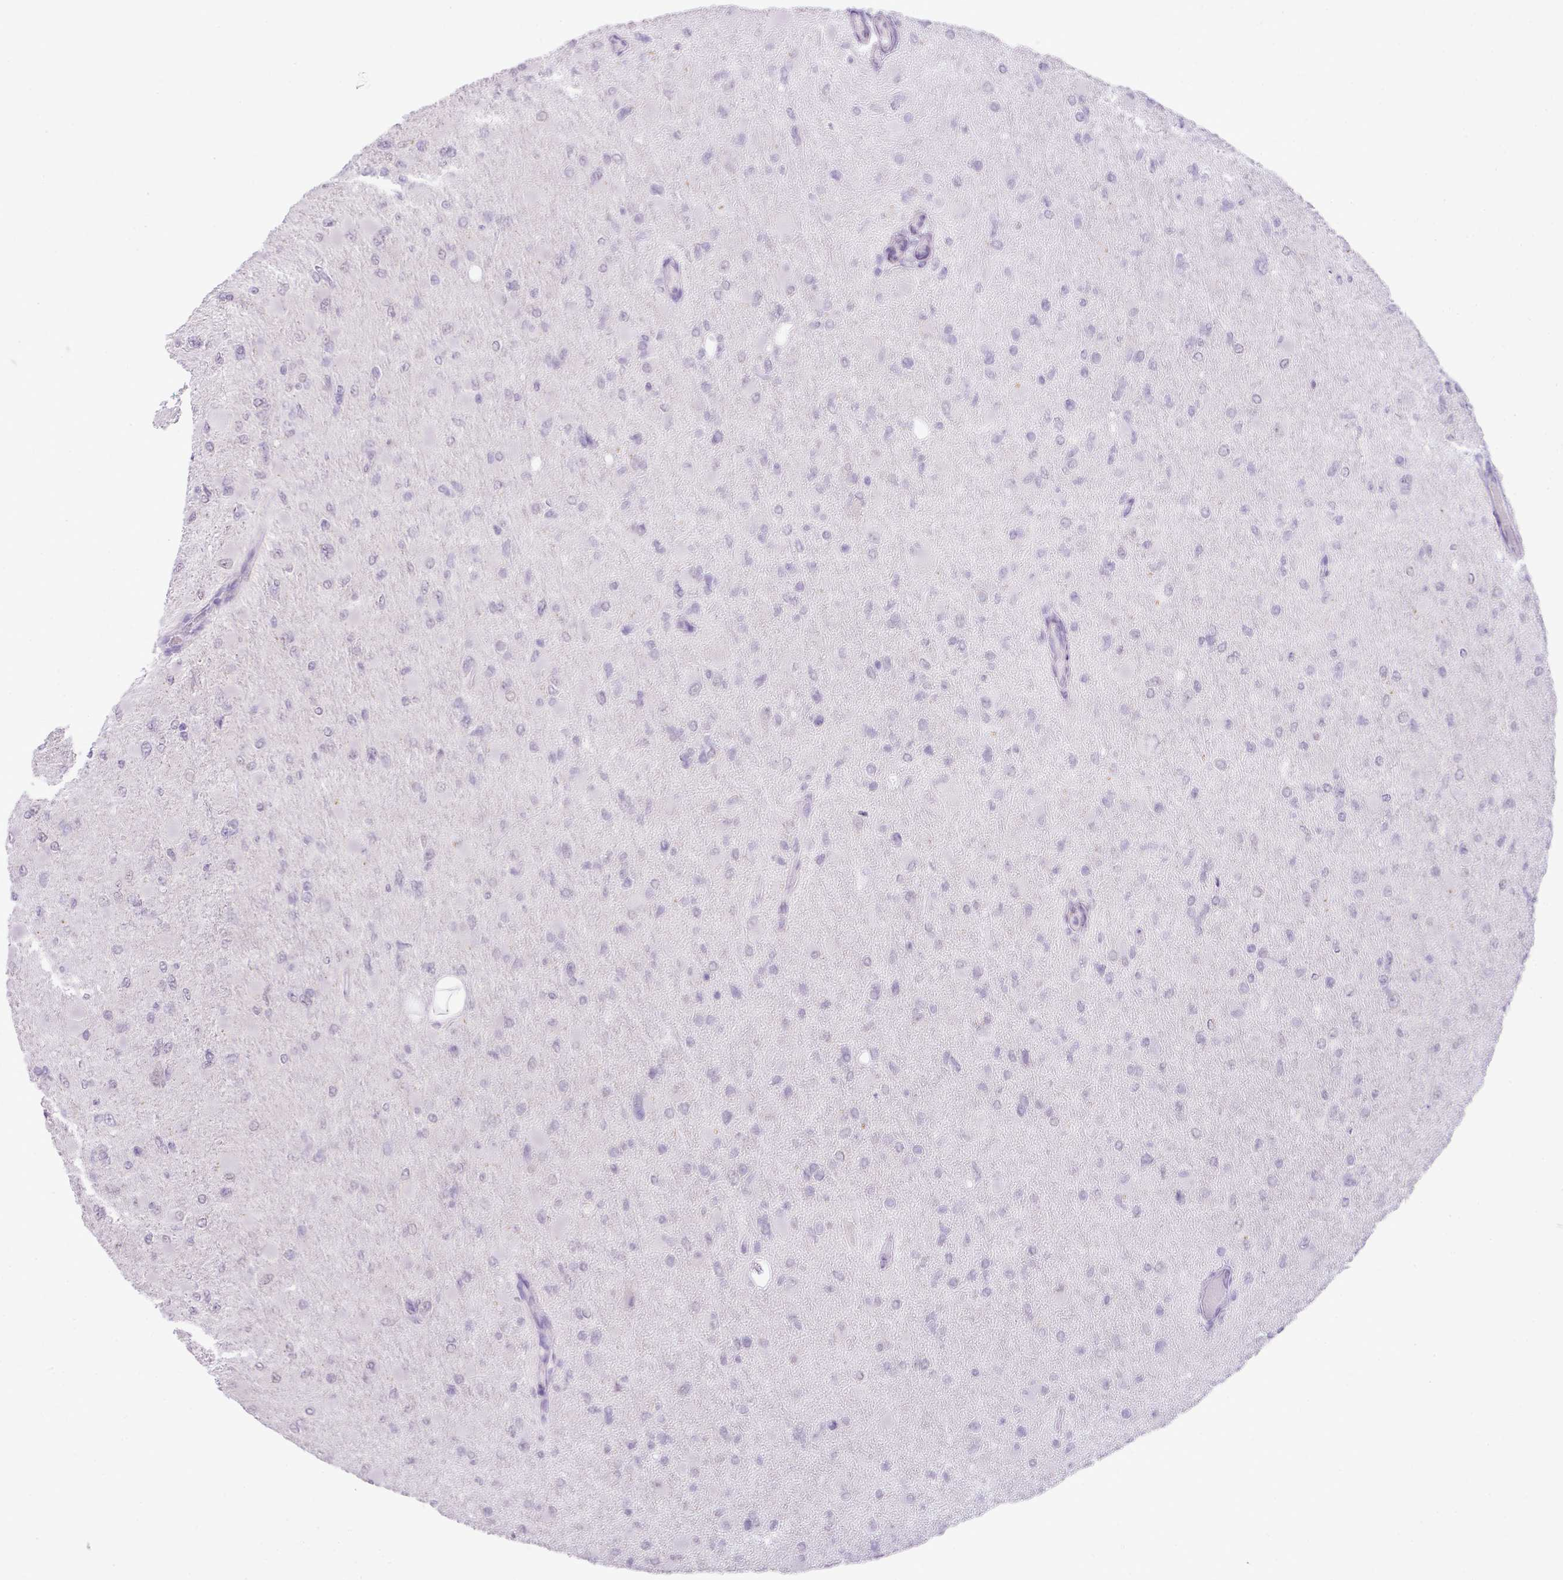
{"staining": {"intensity": "negative", "quantity": "none", "location": "none"}, "tissue": "glioma", "cell_type": "Tumor cells", "image_type": "cancer", "snomed": [{"axis": "morphology", "description": "Glioma, malignant, High grade"}, {"axis": "topography", "description": "Cerebral cortex"}], "caption": "Image shows no significant protein staining in tumor cells of glioma.", "gene": "DIP2A", "patient": {"sex": "female", "age": 36}}